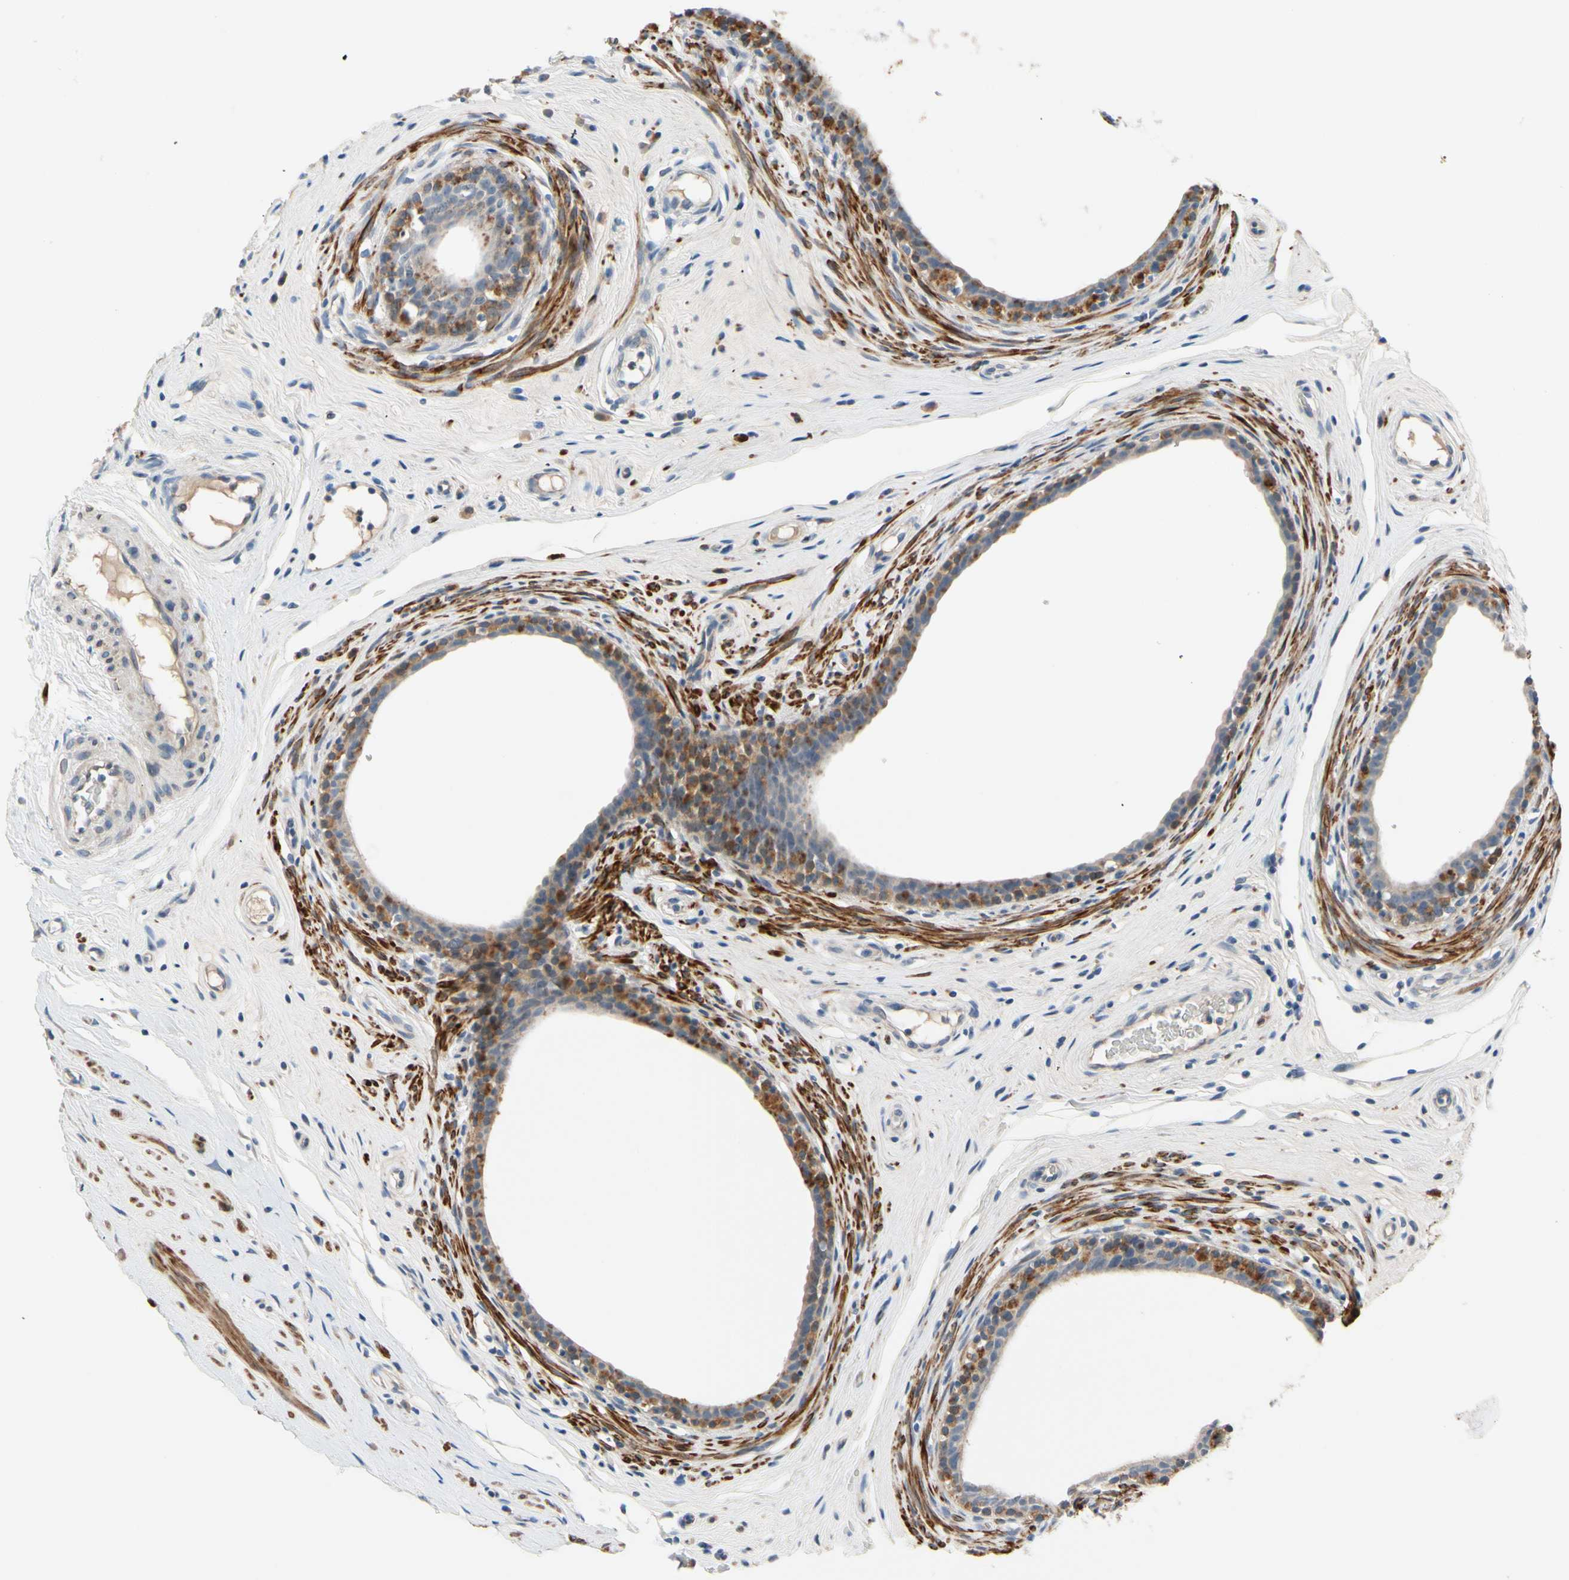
{"staining": {"intensity": "weak", "quantity": "<25%", "location": "cytoplasmic/membranous"}, "tissue": "epididymis", "cell_type": "Glandular cells", "image_type": "normal", "snomed": [{"axis": "morphology", "description": "Normal tissue, NOS"}, {"axis": "morphology", "description": "Inflammation, NOS"}, {"axis": "topography", "description": "Epididymis"}], "caption": "The immunohistochemistry photomicrograph has no significant expression in glandular cells of epididymis. Brightfield microscopy of immunohistochemistry stained with DAB (3,3'-diaminobenzidine) (brown) and hematoxylin (blue), captured at high magnification.", "gene": "SLC27A6", "patient": {"sex": "male", "age": 84}}